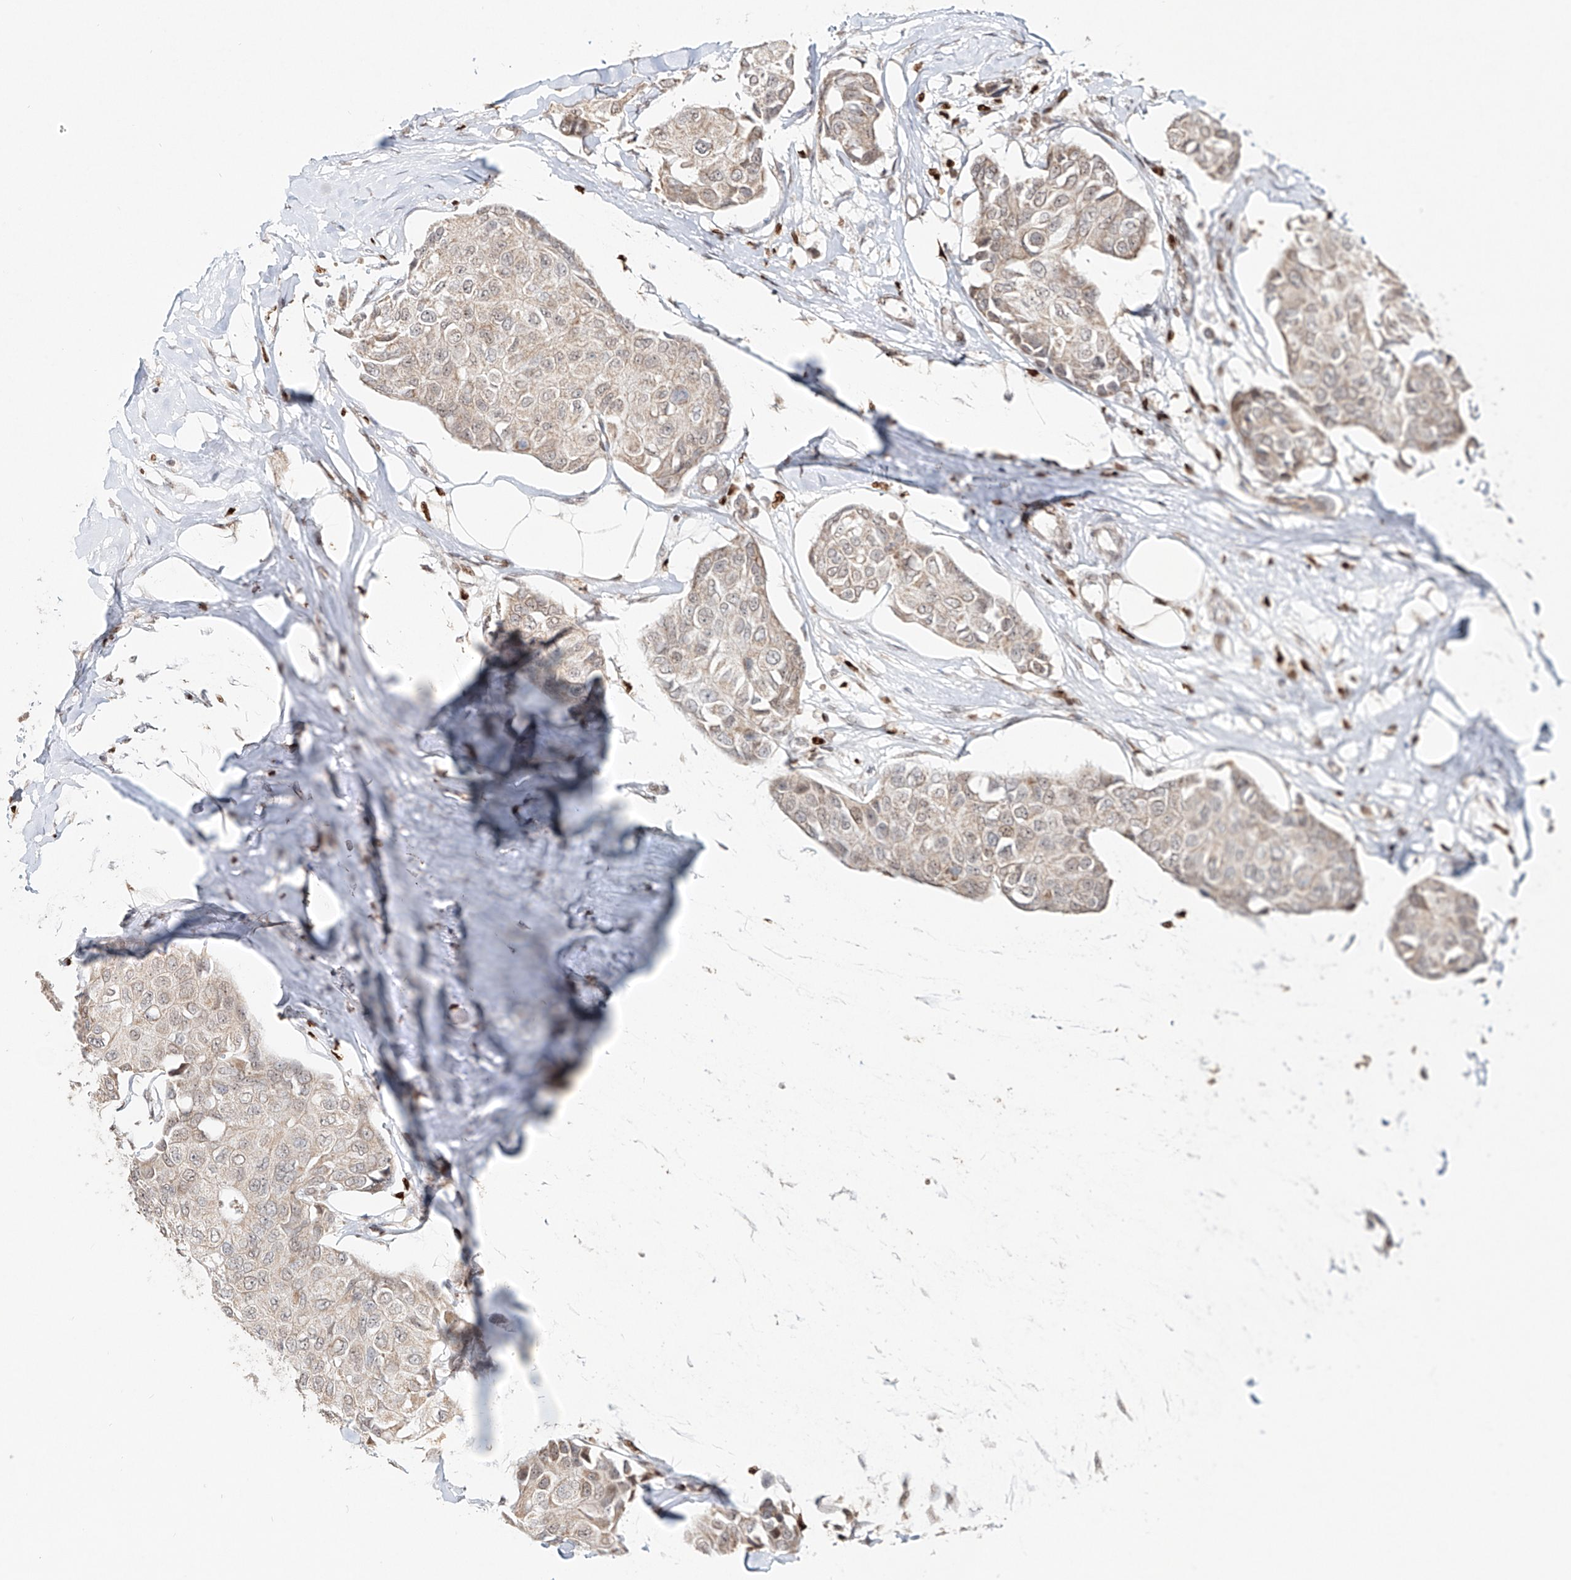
{"staining": {"intensity": "weak", "quantity": "<25%", "location": "cytoplasmic/membranous,nuclear"}, "tissue": "breast cancer", "cell_type": "Tumor cells", "image_type": "cancer", "snomed": [{"axis": "morphology", "description": "Duct carcinoma"}, {"axis": "topography", "description": "Breast"}], "caption": "A histopathology image of human breast cancer (invasive ductal carcinoma) is negative for staining in tumor cells. (DAB (3,3'-diaminobenzidine) immunohistochemistry visualized using brightfield microscopy, high magnification).", "gene": "DZIP1L", "patient": {"sex": "female", "age": 80}}